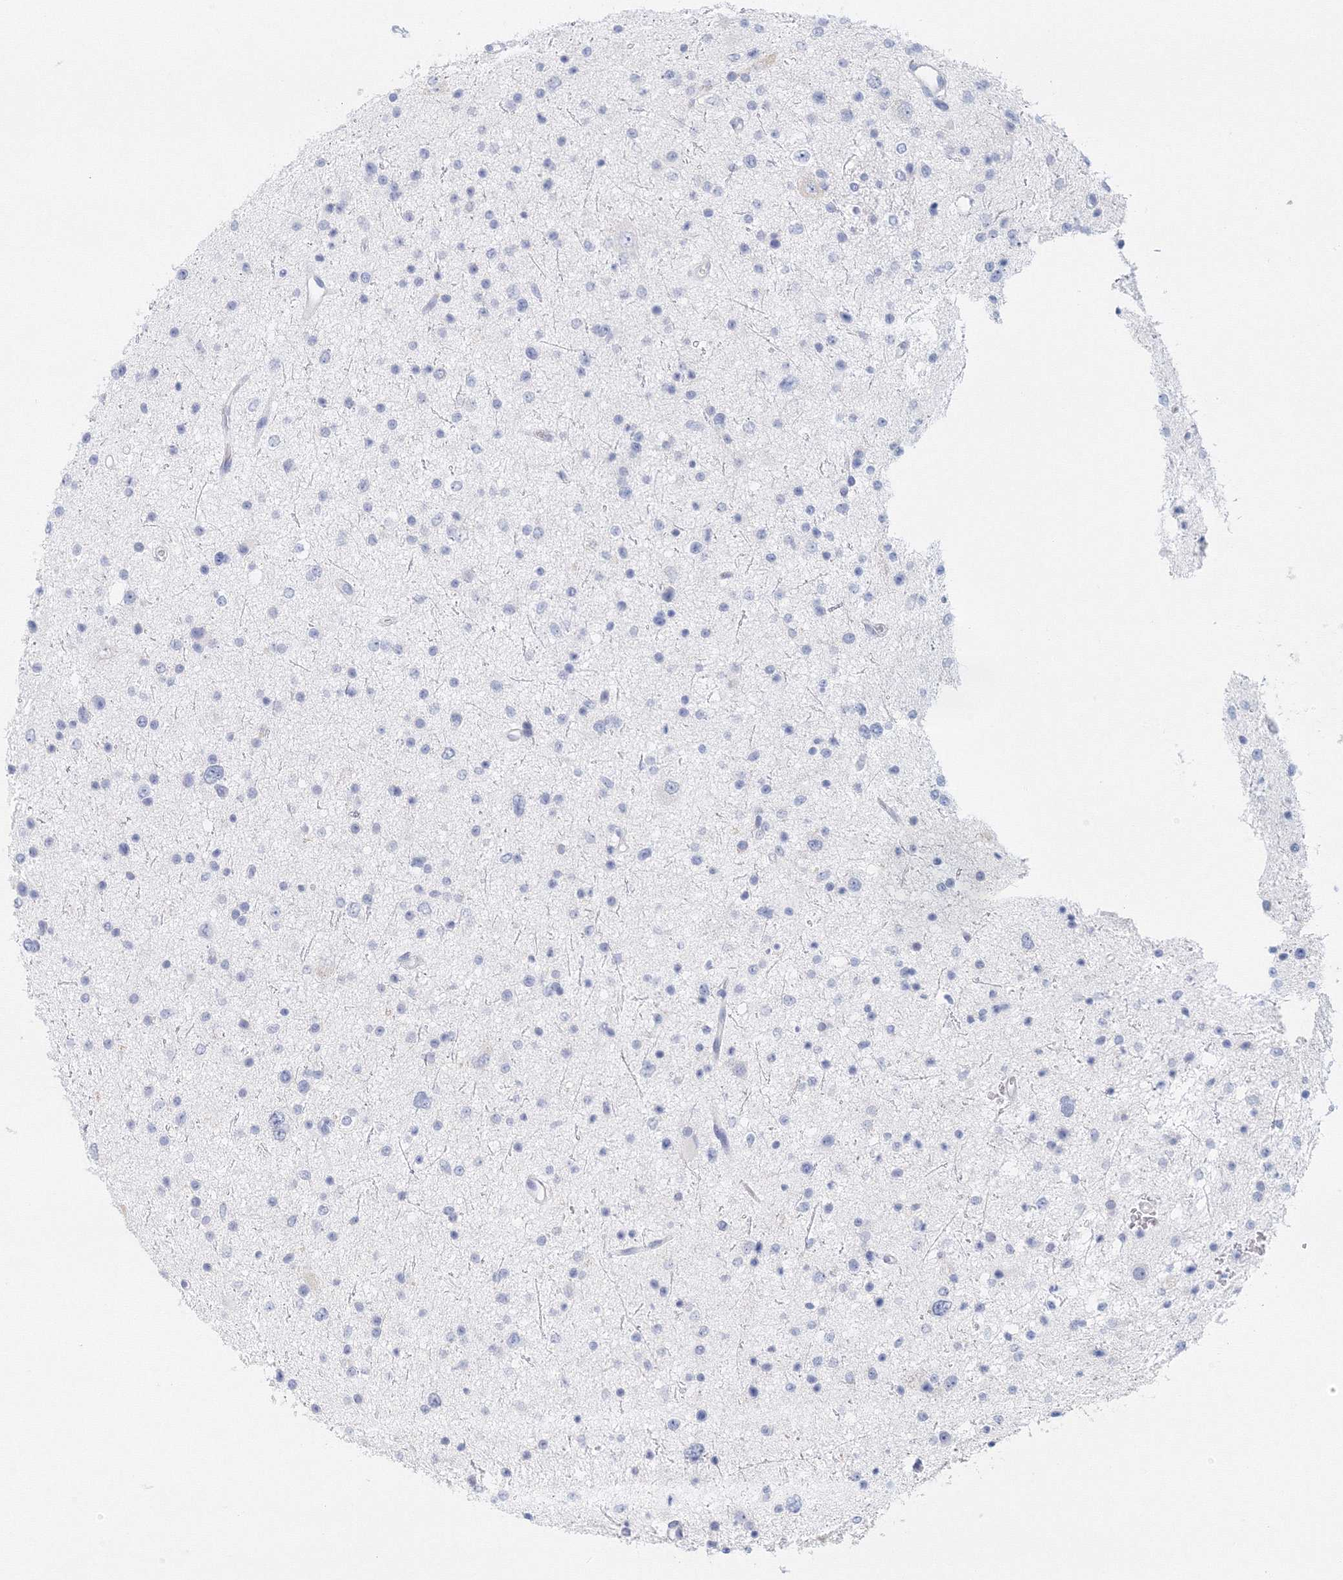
{"staining": {"intensity": "negative", "quantity": "none", "location": "none"}, "tissue": "glioma", "cell_type": "Tumor cells", "image_type": "cancer", "snomed": [{"axis": "morphology", "description": "Glioma, malignant, Low grade"}, {"axis": "topography", "description": "Brain"}], "caption": "This micrograph is of glioma stained with immunohistochemistry to label a protein in brown with the nuclei are counter-stained blue. There is no expression in tumor cells.", "gene": "VSIG1", "patient": {"sex": "female", "age": 37}}